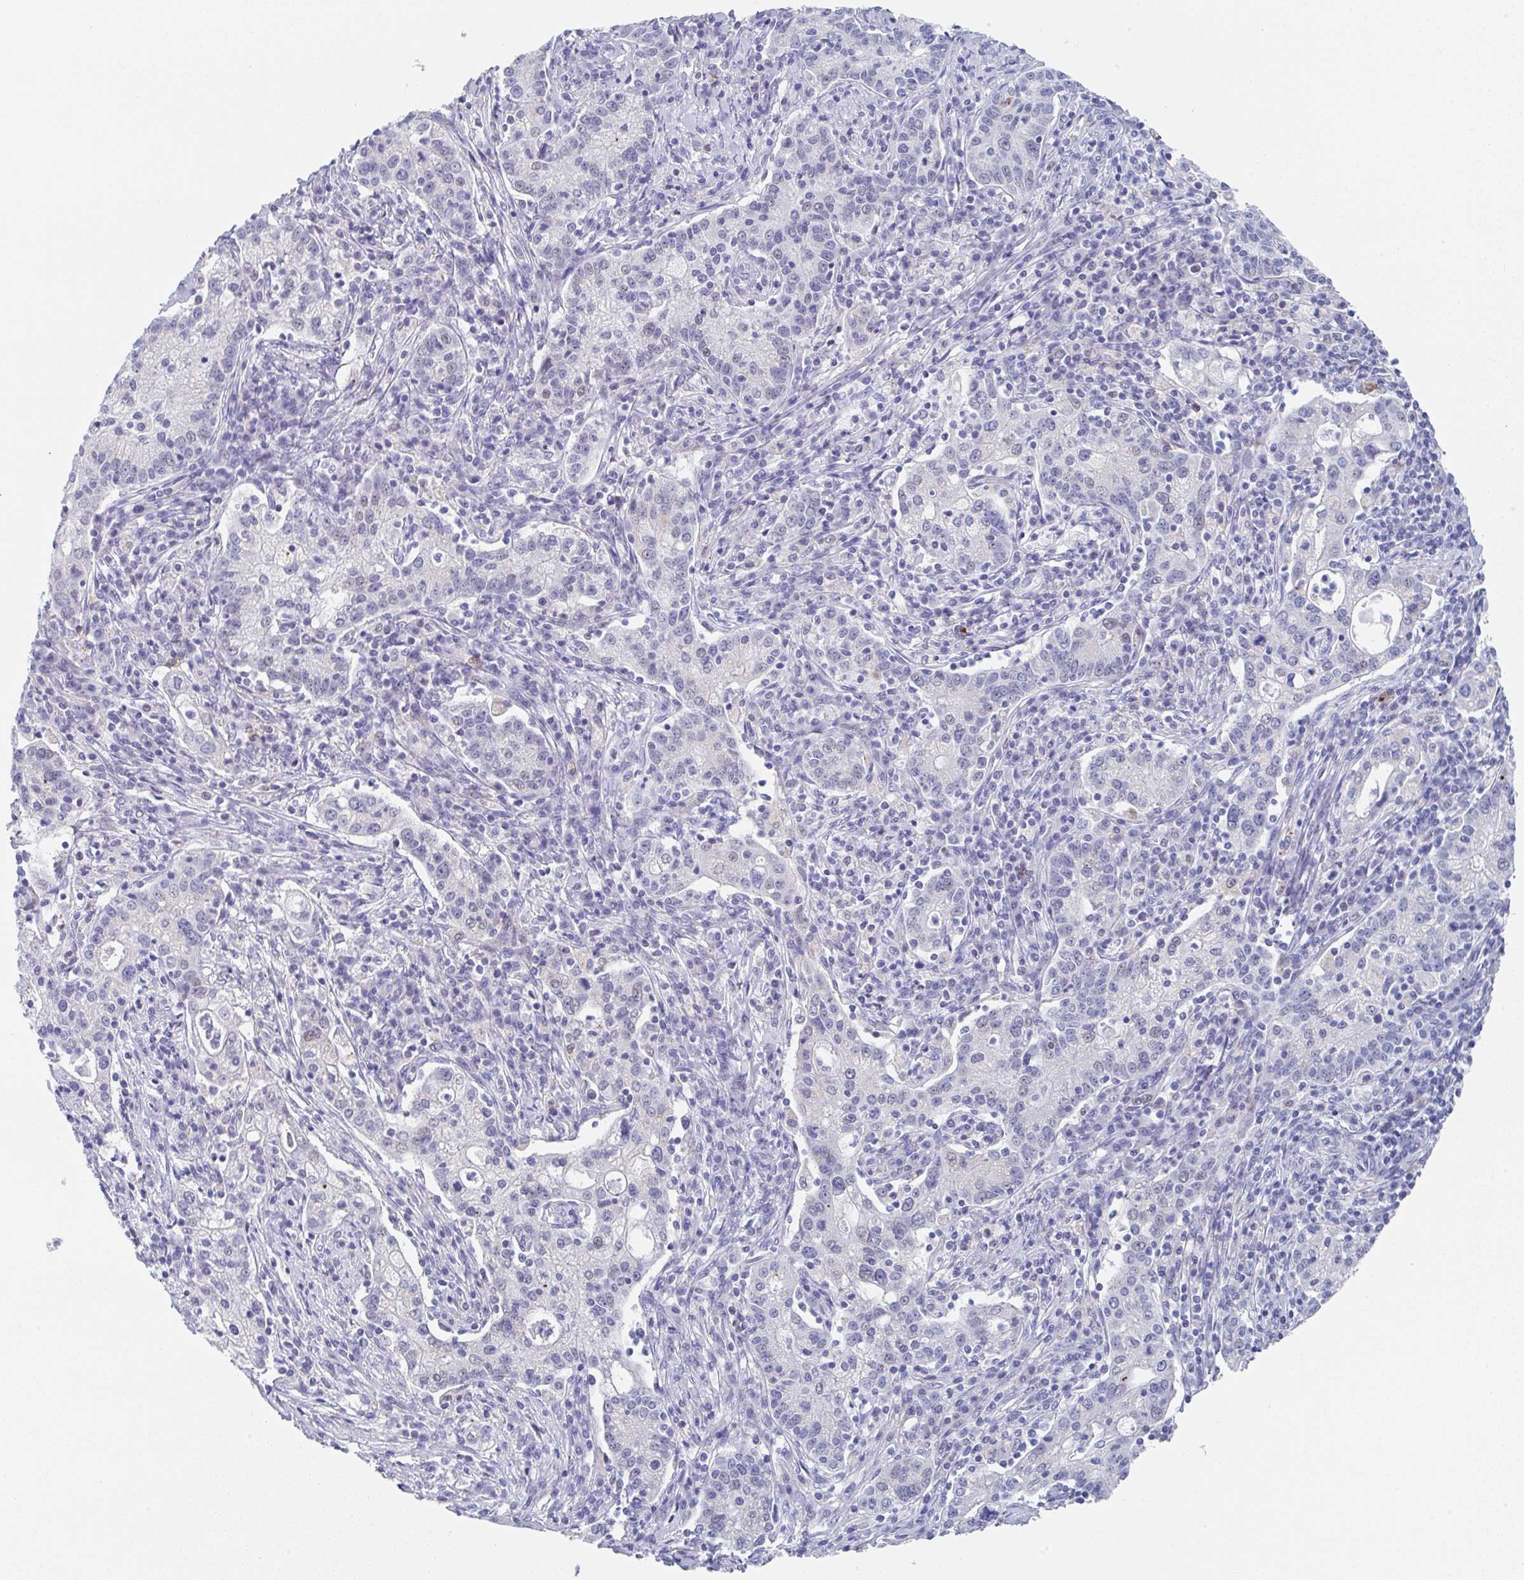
{"staining": {"intensity": "negative", "quantity": "none", "location": "none"}, "tissue": "cervical cancer", "cell_type": "Tumor cells", "image_type": "cancer", "snomed": [{"axis": "morphology", "description": "Normal tissue, NOS"}, {"axis": "morphology", "description": "Adenocarcinoma, NOS"}, {"axis": "topography", "description": "Cervix"}], "caption": "Tumor cells show no significant protein staining in adenocarcinoma (cervical).", "gene": "TNFRSF8", "patient": {"sex": "female", "age": 44}}